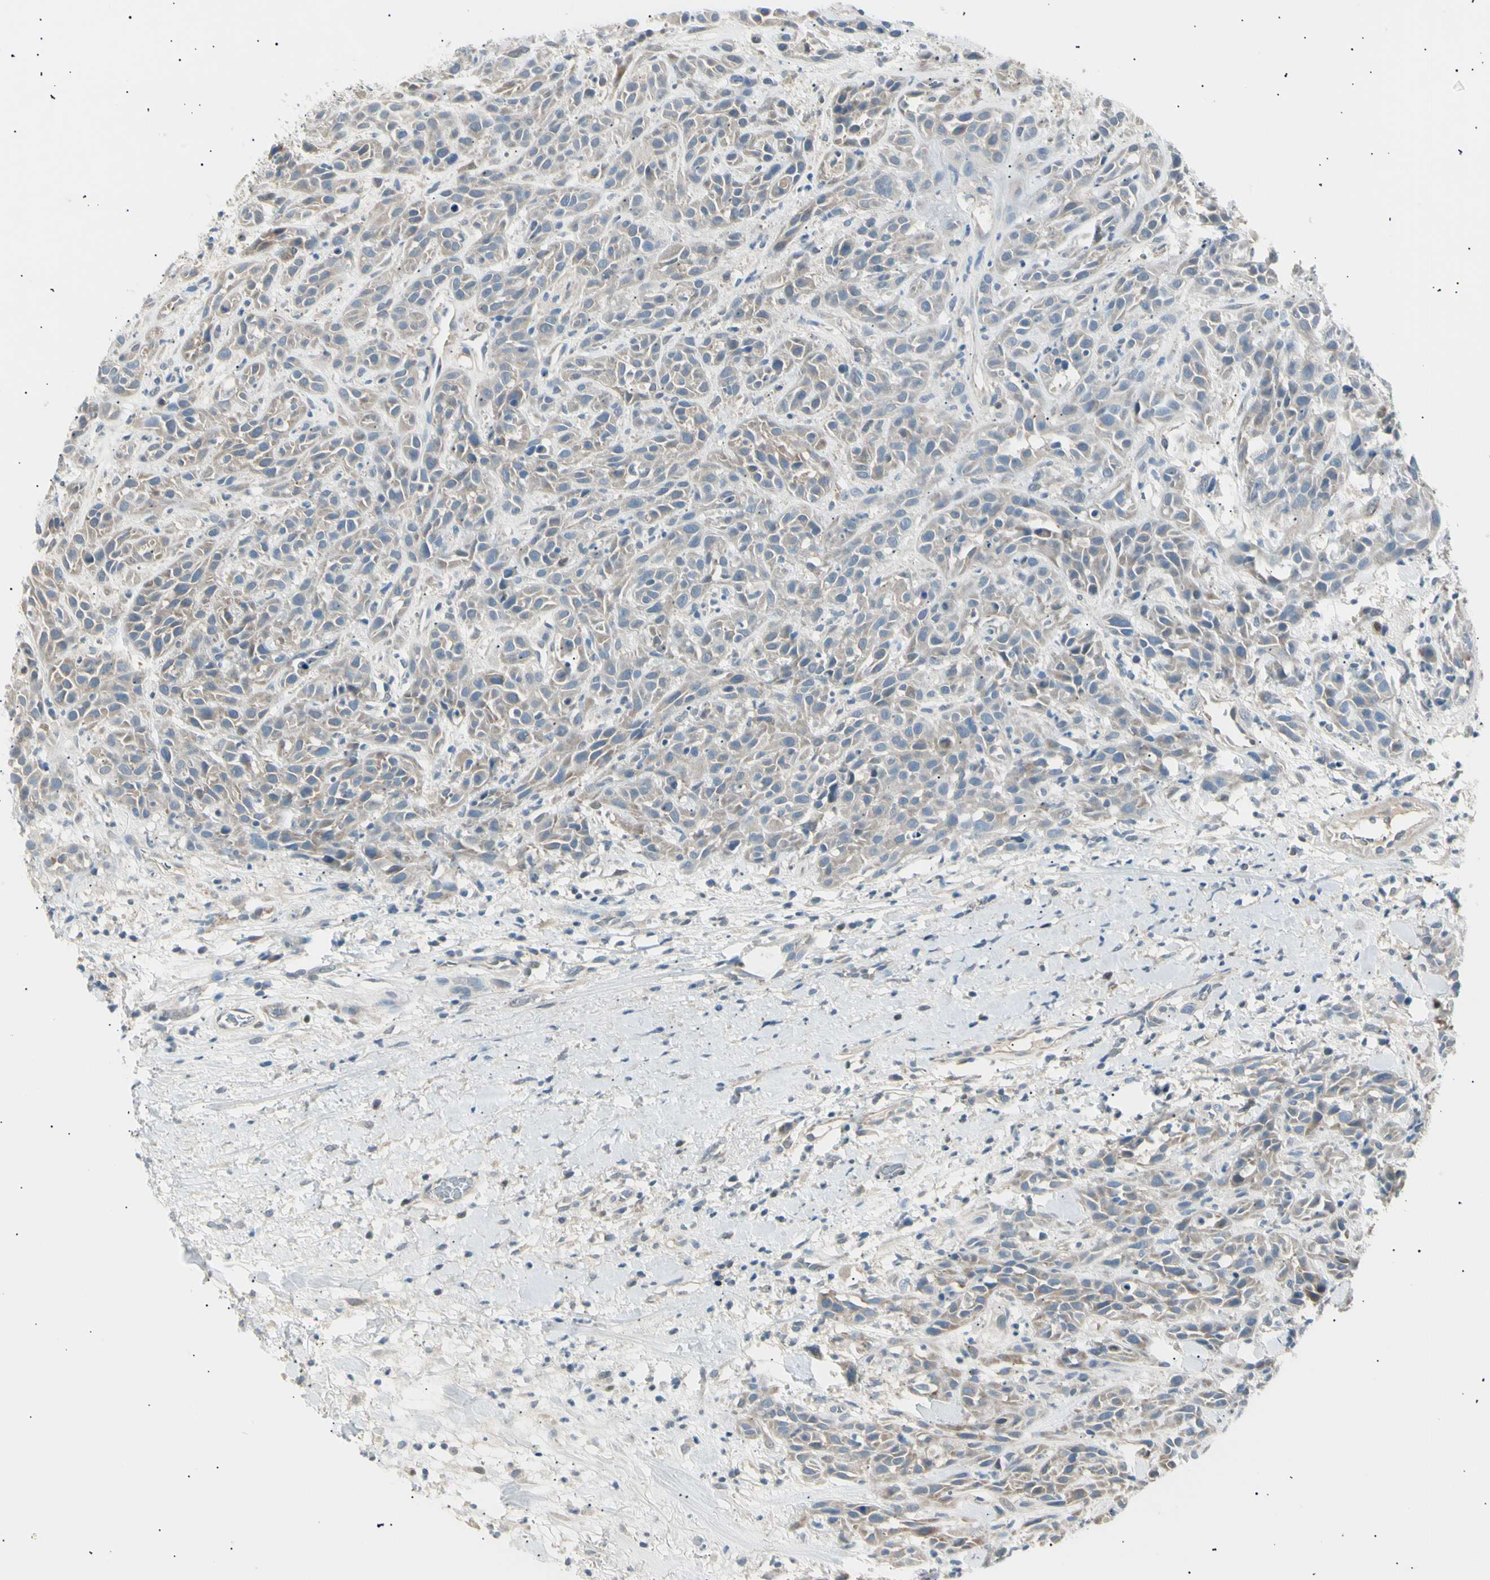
{"staining": {"intensity": "weak", "quantity": ">75%", "location": "cytoplasmic/membranous"}, "tissue": "head and neck cancer", "cell_type": "Tumor cells", "image_type": "cancer", "snomed": [{"axis": "morphology", "description": "Normal tissue, NOS"}, {"axis": "morphology", "description": "Squamous cell carcinoma, NOS"}, {"axis": "topography", "description": "Cartilage tissue"}, {"axis": "topography", "description": "Head-Neck"}], "caption": "DAB immunohistochemical staining of human head and neck cancer (squamous cell carcinoma) demonstrates weak cytoplasmic/membranous protein staining in approximately >75% of tumor cells. The staining is performed using DAB (3,3'-diaminobenzidine) brown chromogen to label protein expression. The nuclei are counter-stained blue using hematoxylin.", "gene": "LHPP", "patient": {"sex": "male", "age": 62}}